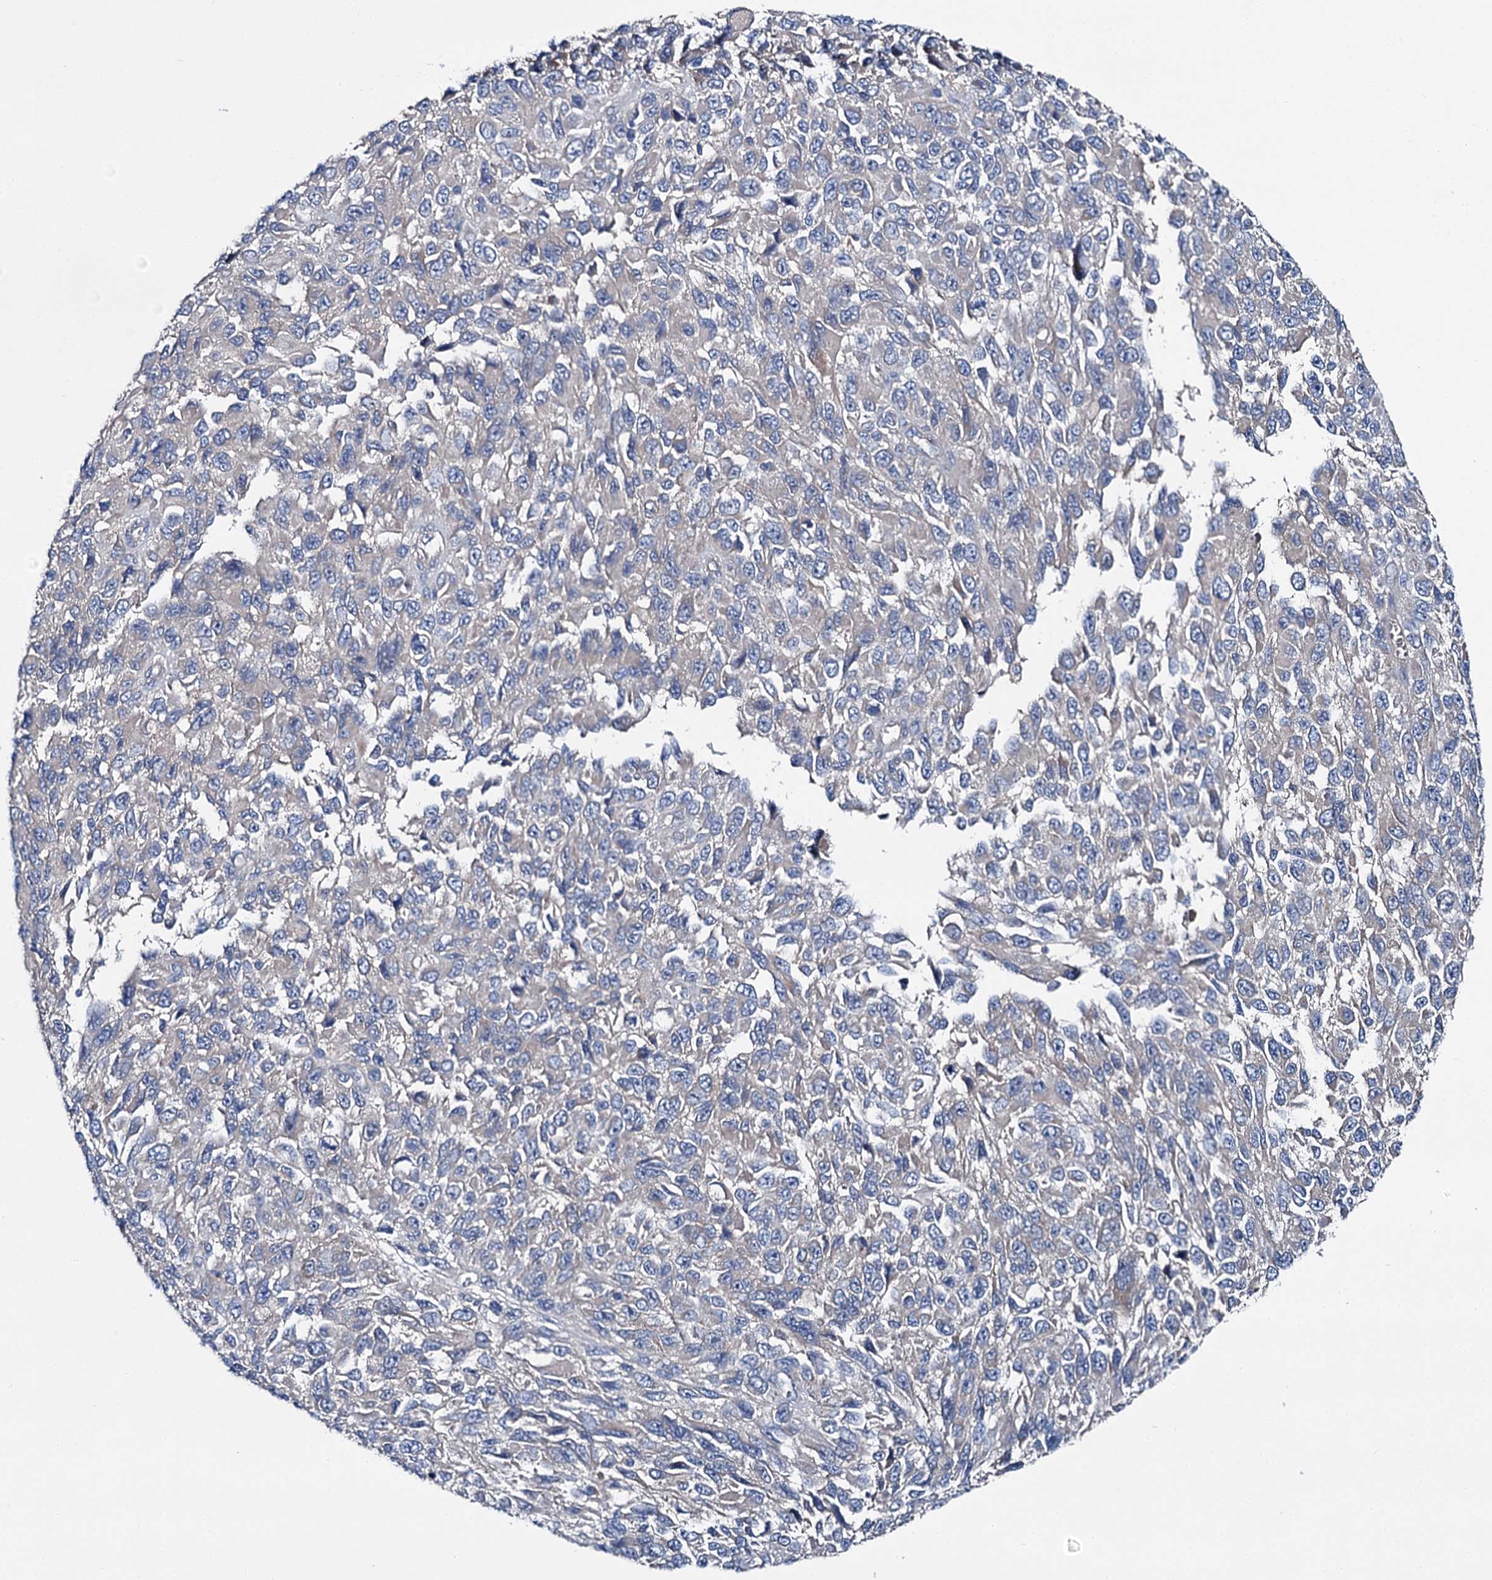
{"staining": {"intensity": "weak", "quantity": "25%-75%", "location": "cytoplasmic/membranous"}, "tissue": "melanoma", "cell_type": "Tumor cells", "image_type": "cancer", "snomed": [{"axis": "morphology", "description": "Normal tissue, NOS"}, {"axis": "morphology", "description": "Malignant melanoma, NOS"}, {"axis": "topography", "description": "Skin"}], "caption": "Weak cytoplasmic/membranous protein positivity is present in about 25%-75% of tumor cells in melanoma.", "gene": "SLC22A25", "patient": {"sex": "female", "age": 96}}